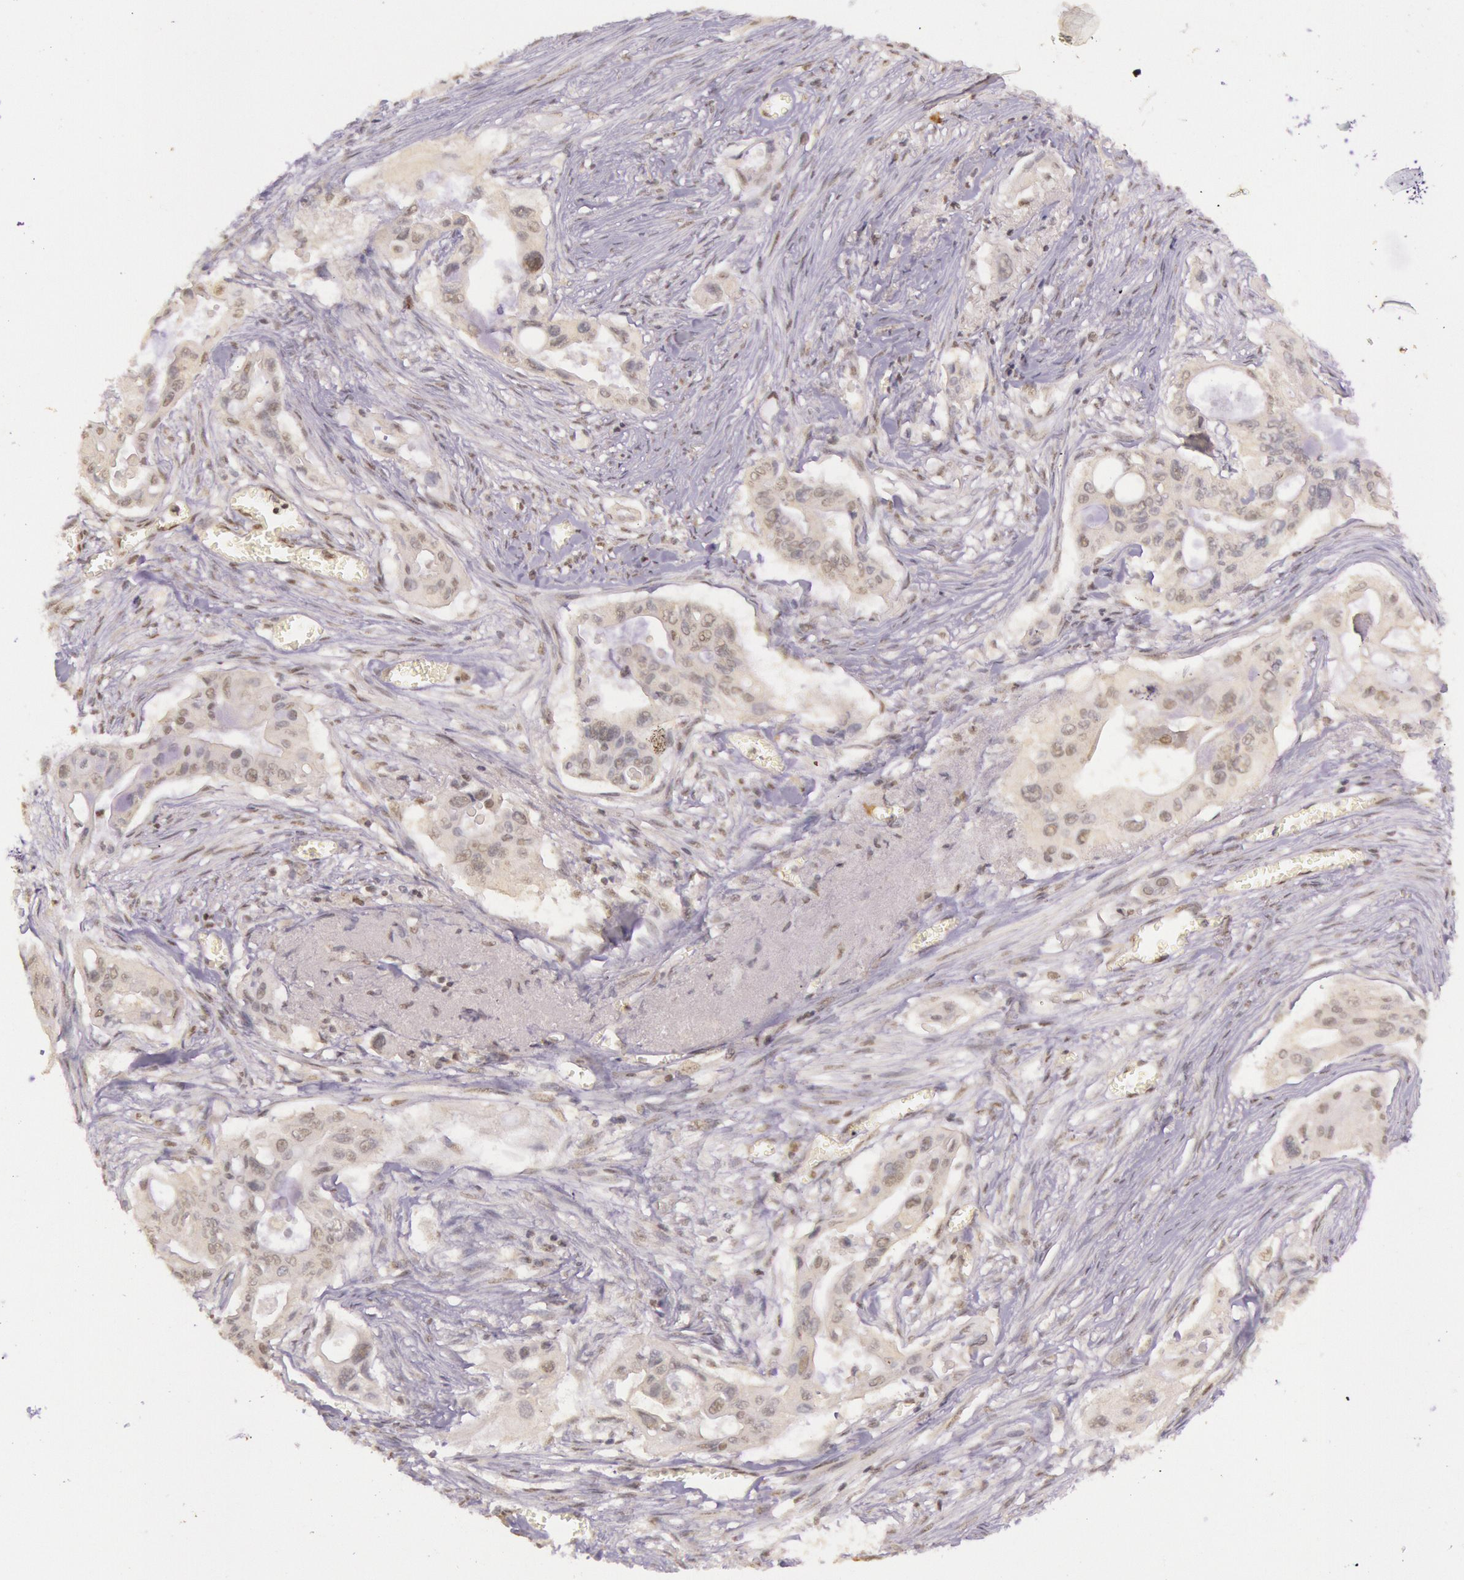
{"staining": {"intensity": "weak", "quantity": "<25%", "location": "nuclear"}, "tissue": "pancreatic cancer", "cell_type": "Tumor cells", "image_type": "cancer", "snomed": [{"axis": "morphology", "description": "Adenocarcinoma, NOS"}, {"axis": "topography", "description": "Pancreas"}], "caption": "Immunohistochemistry micrograph of neoplastic tissue: pancreatic adenocarcinoma stained with DAB exhibits no significant protein positivity in tumor cells.", "gene": "RTL10", "patient": {"sex": "male", "age": 77}}